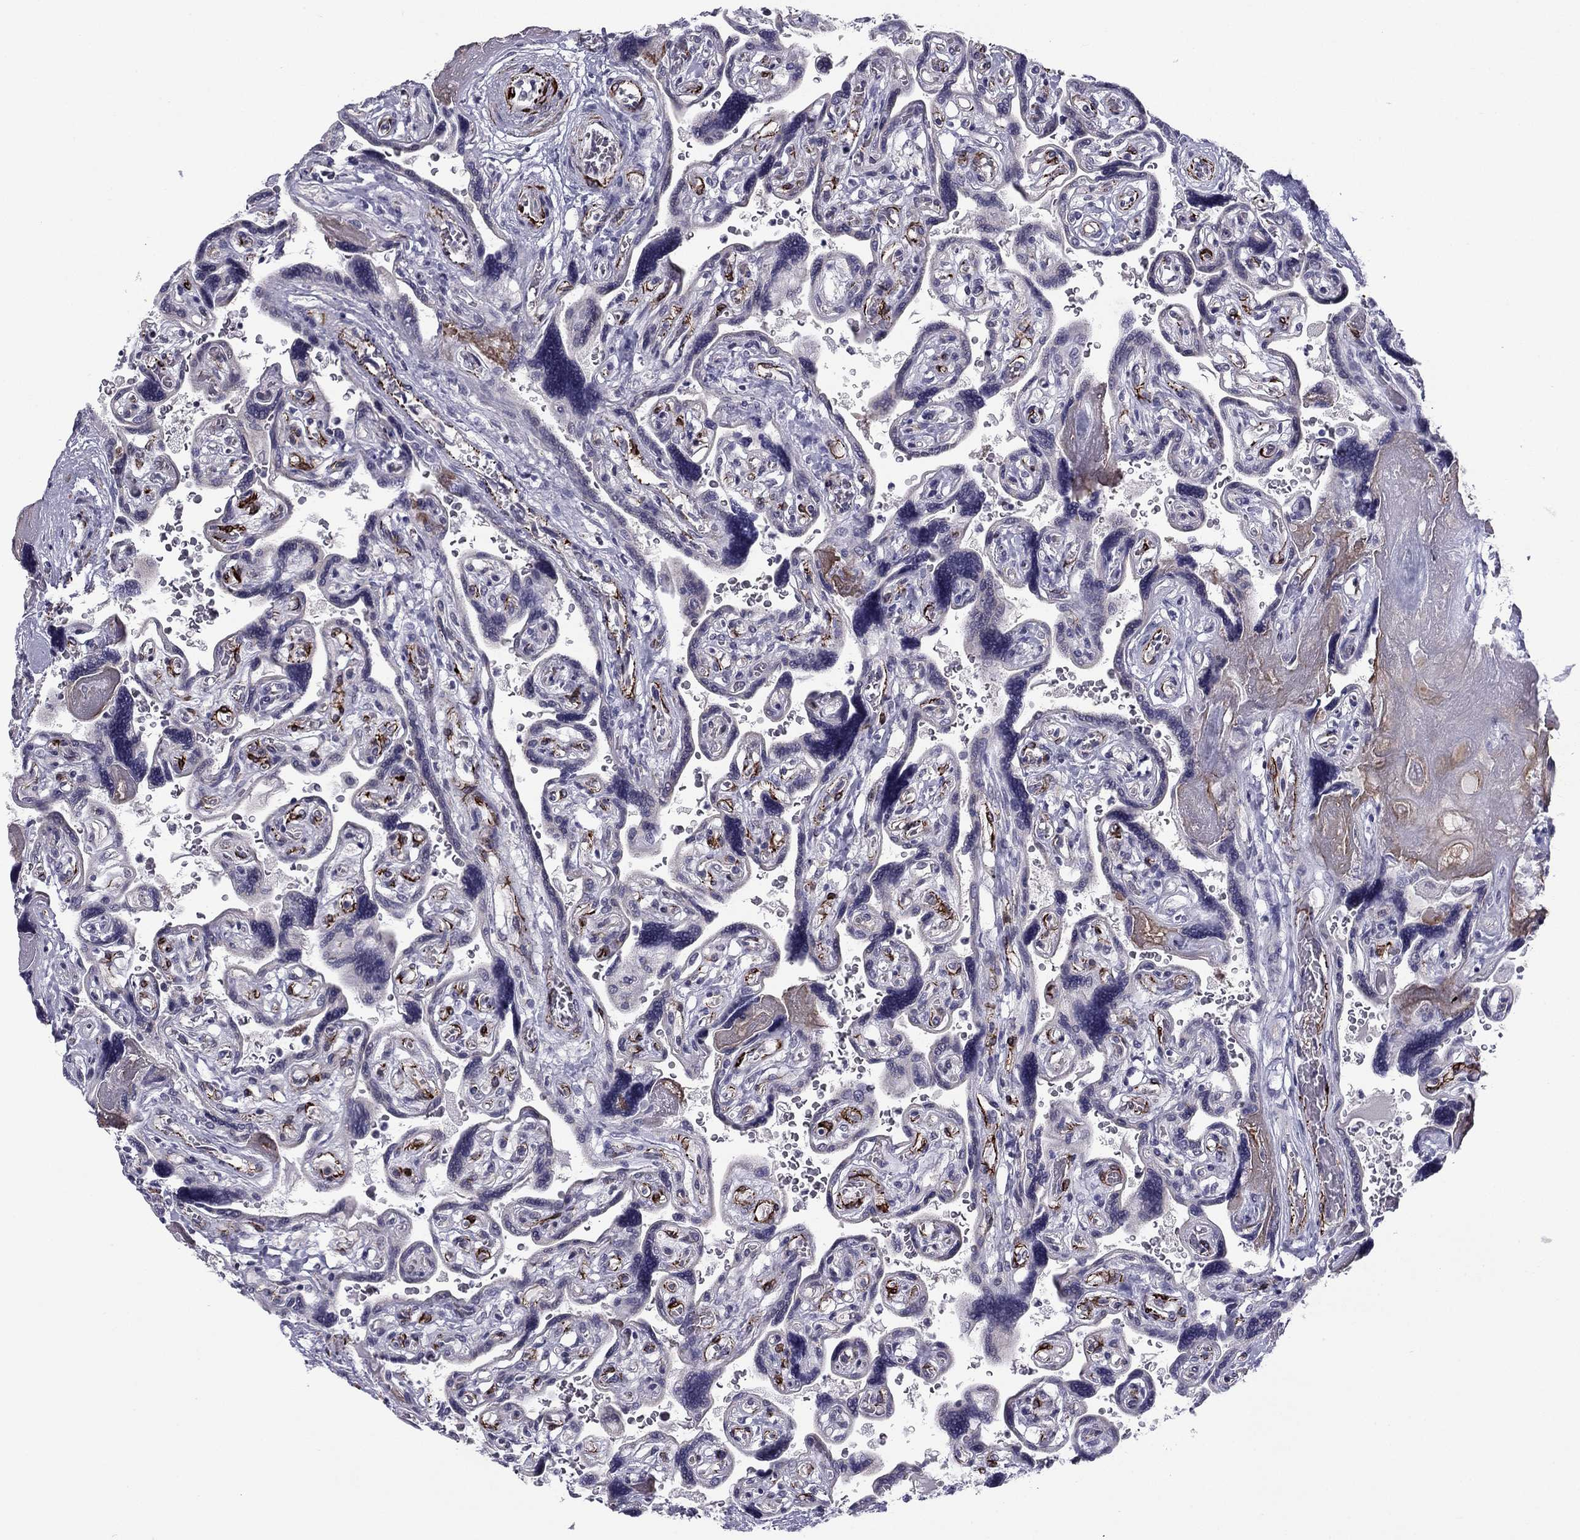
{"staining": {"intensity": "negative", "quantity": "none", "location": "none"}, "tissue": "placenta", "cell_type": "Decidual cells", "image_type": "normal", "snomed": [{"axis": "morphology", "description": "Normal tissue, NOS"}, {"axis": "topography", "description": "Placenta"}], "caption": "Immunohistochemistry of normal placenta shows no positivity in decidual cells.", "gene": "ANKS4B", "patient": {"sex": "female", "age": 32}}